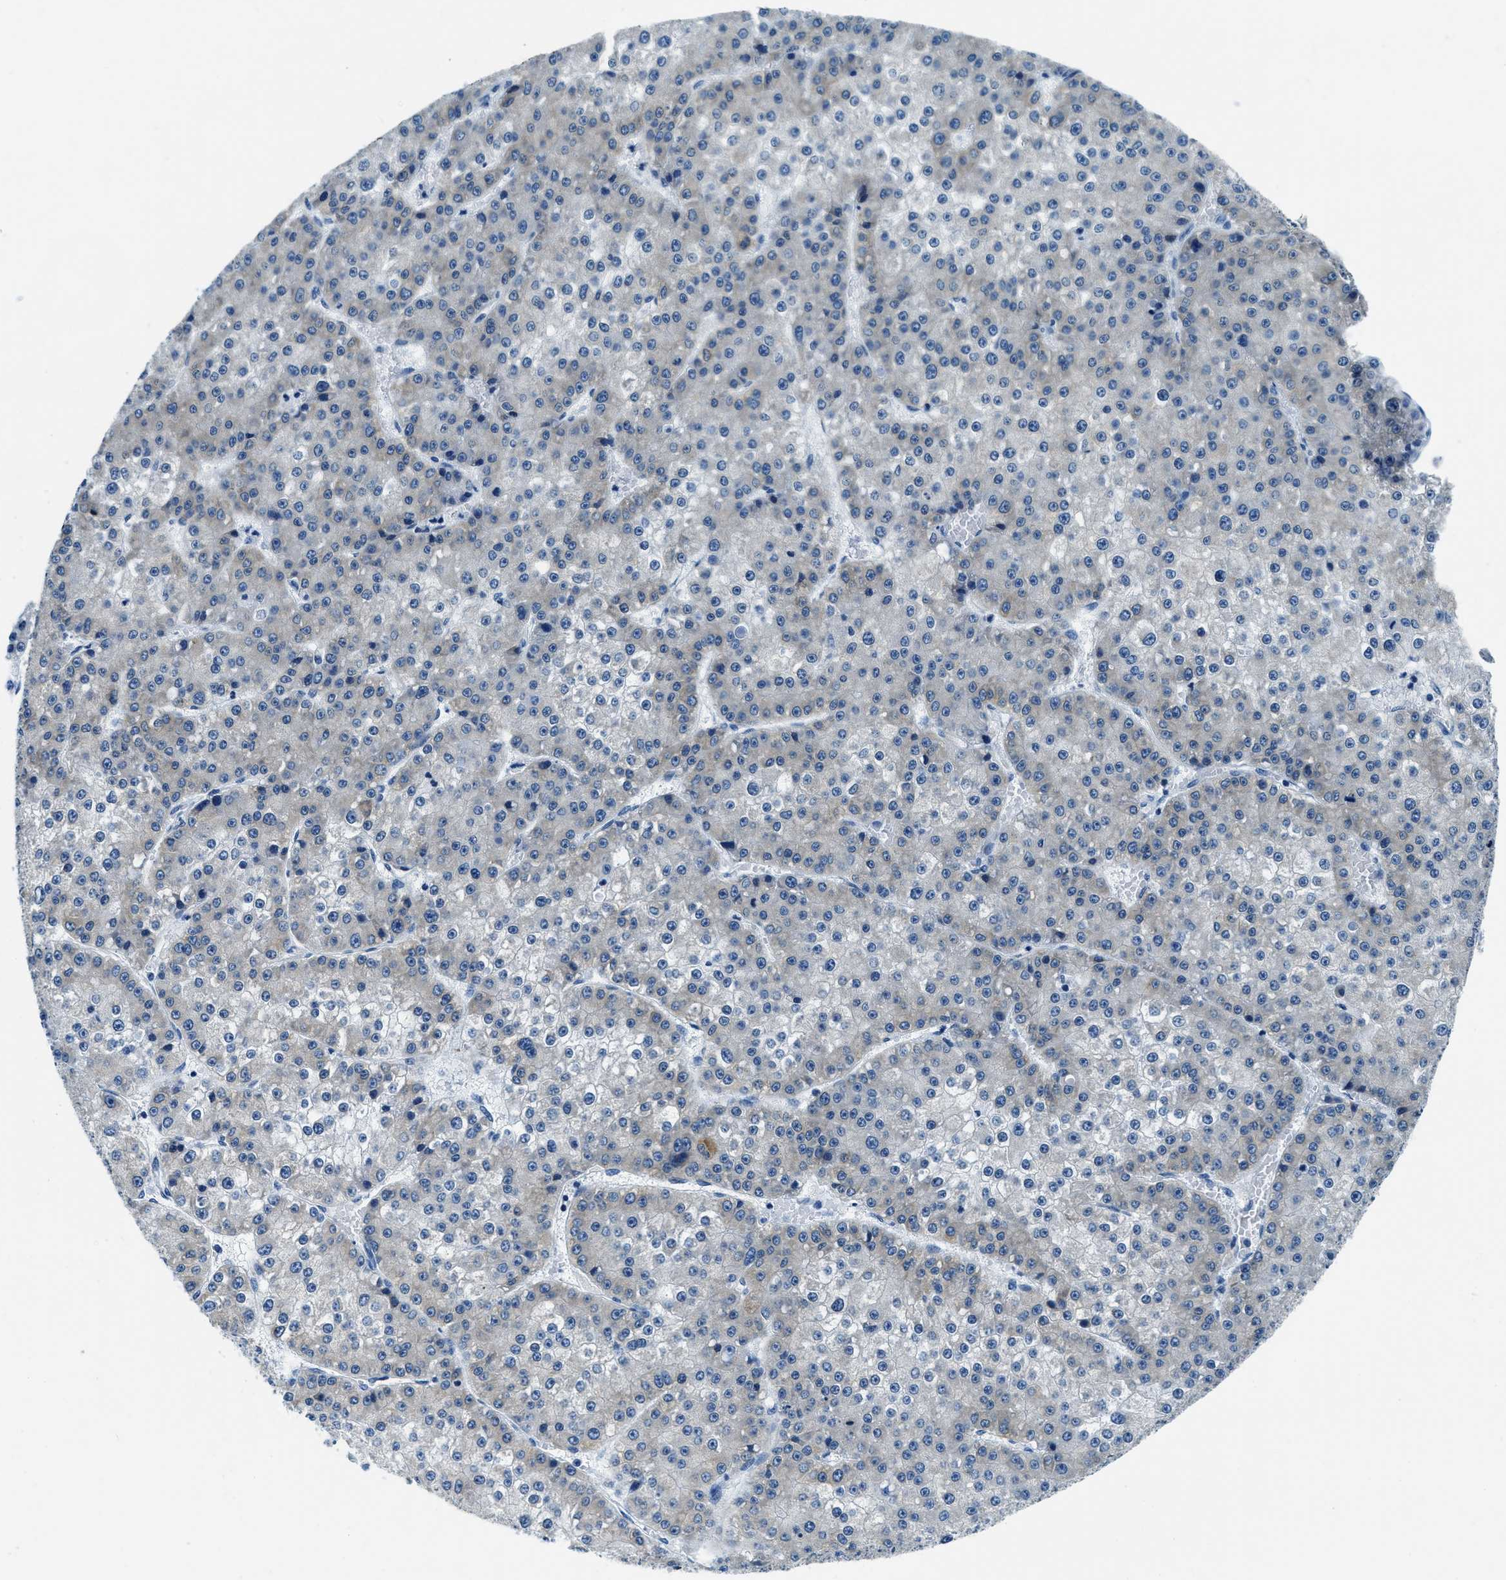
{"staining": {"intensity": "weak", "quantity": "<25%", "location": "cytoplasmic/membranous"}, "tissue": "liver cancer", "cell_type": "Tumor cells", "image_type": "cancer", "snomed": [{"axis": "morphology", "description": "Carcinoma, Hepatocellular, NOS"}, {"axis": "topography", "description": "Liver"}], "caption": "This is a micrograph of immunohistochemistry staining of liver cancer, which shows no expression in tumor cells.", "gene": "UBAC2", "patient": {"sex": "female", "age": 73}}